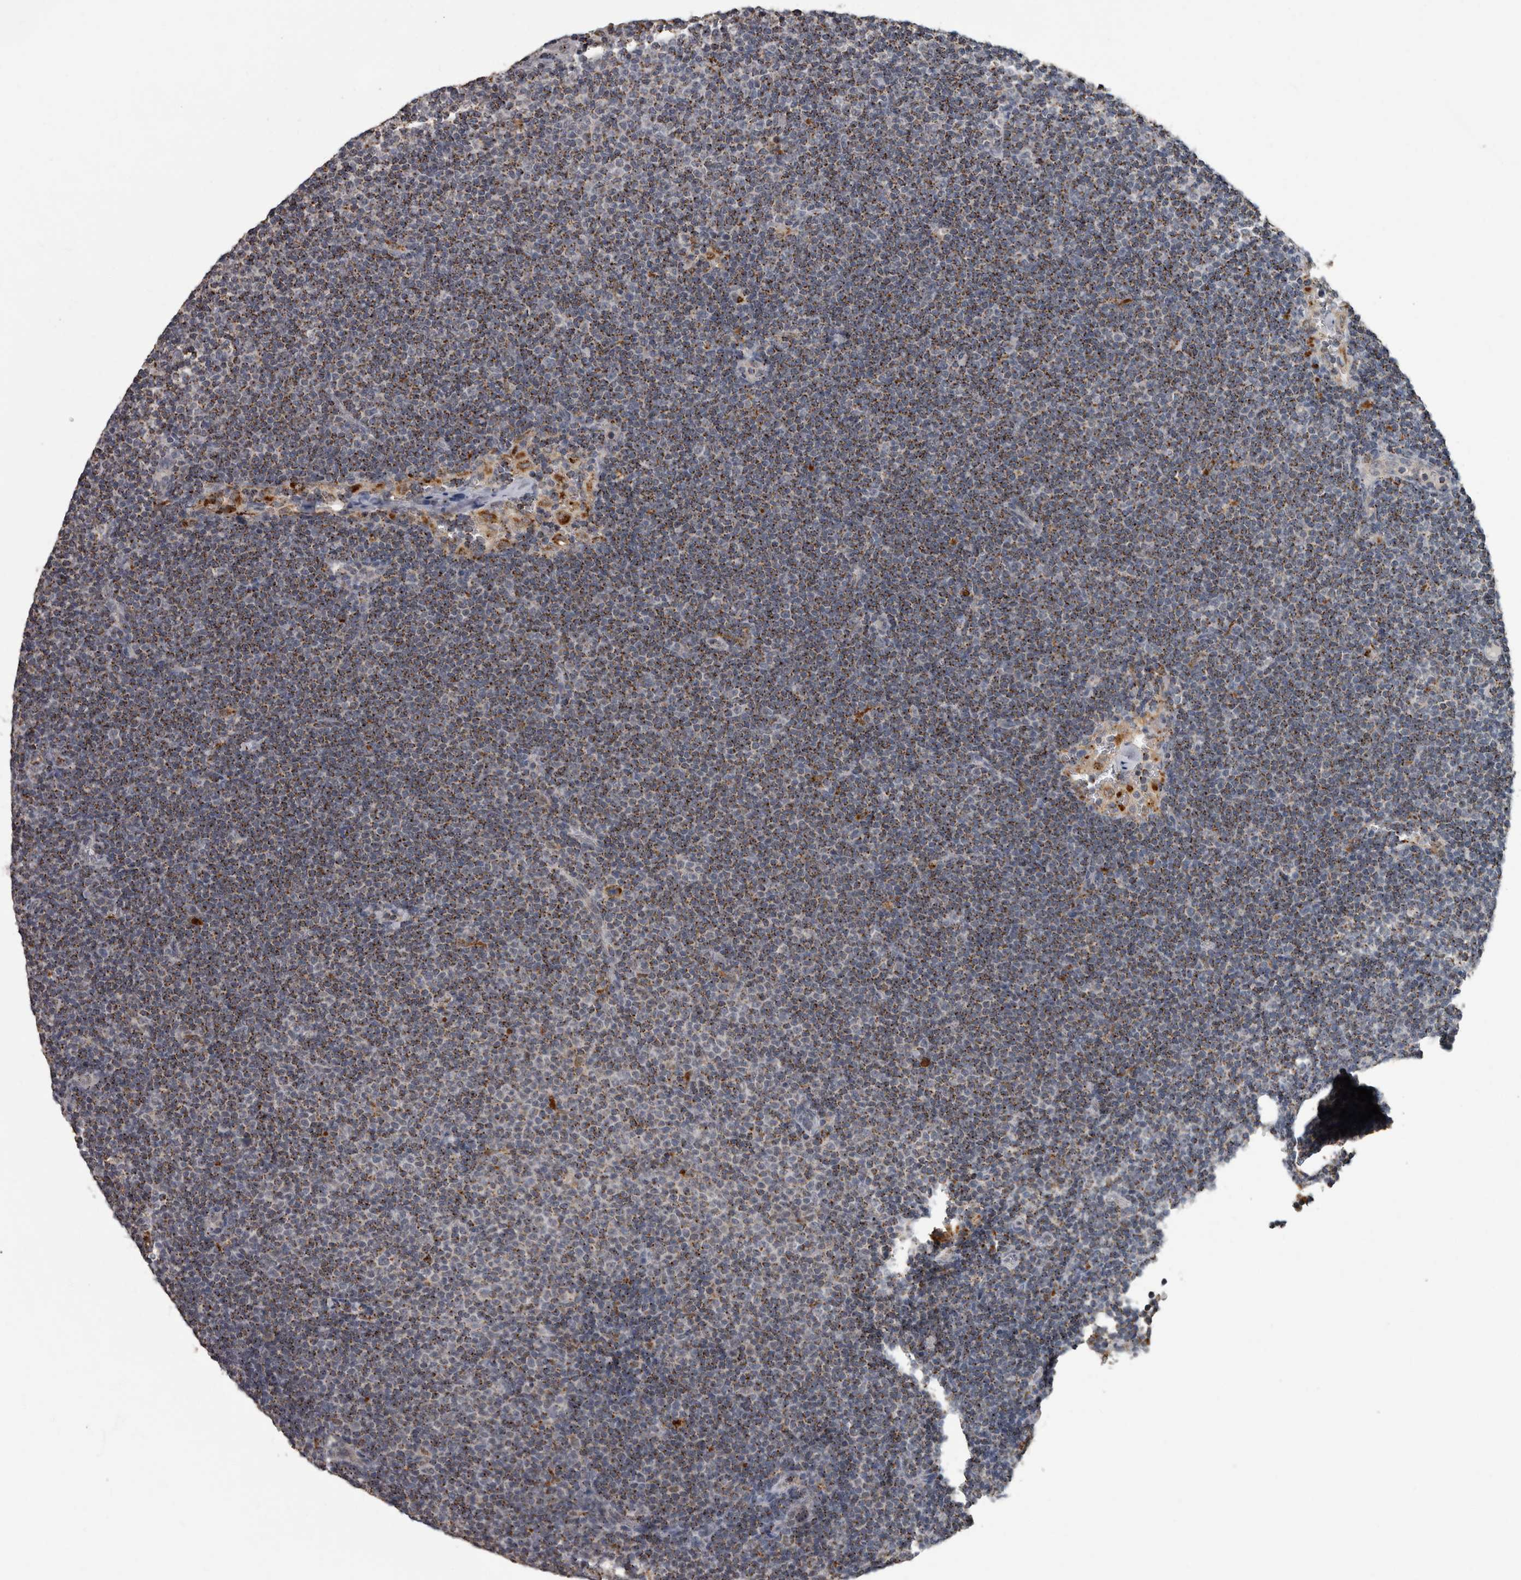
{"staining": {"intensity": "moderate", "quantity": ">75%", "location": "cytoplasmic/membranous"}, "tissue": "lymphoma", "cell_type": "Tumor cells", "image_type": "cancer", "snomed": [{"axis": "morphology", "description": "Malignant lymphoma, non-Hodgkin's type, Low grade"}, {"axis": "topography", "description": "Lymph node"}], "caption": "A photomicrograph showing moderate cytoplasmic/membranous expression in about >75% of tumor cells in malignant lymphoma, non-Hodgkin's type (low-grade), as visualized by brown immunohistochemical staining.", "gene": "NAAA", "patient": {"sex": "female", "age": 53}}